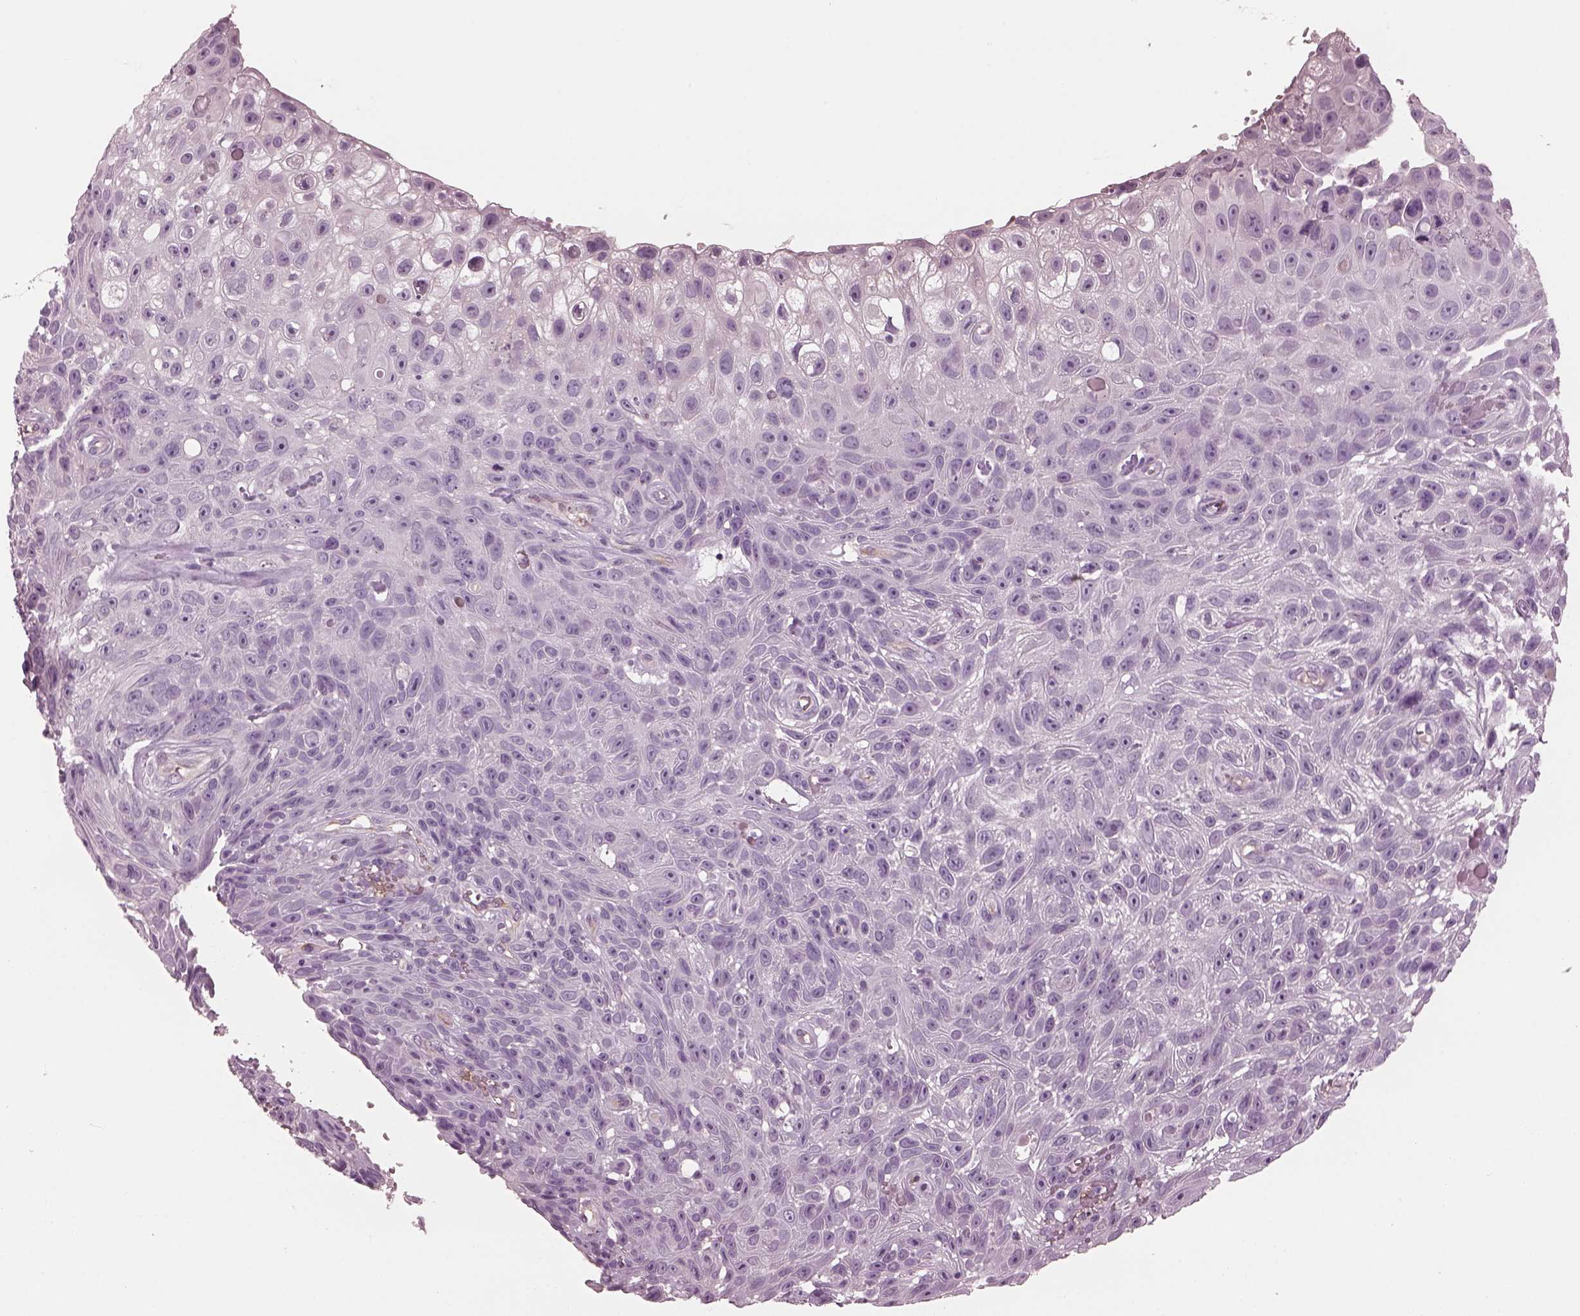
{"staining": {"intensity": "negative", "quantity": "none", "location": "none"}, "tissue": "skin cancer", "cell_type": "Tumor cells", "image_type": "cancer", "snomed": [{"axis": "morphology", "description": "Squamous cell carcinoma, NOS"}, {"axis": "topography", "description": "Skin"}], "caption": "Skin squamous cell carcinoma was stained to show a protein in brown. There is no significant positivity in tumor cells.", "gene": "EIF4E1B", "patient": {"sex": "male", "age": 82}}